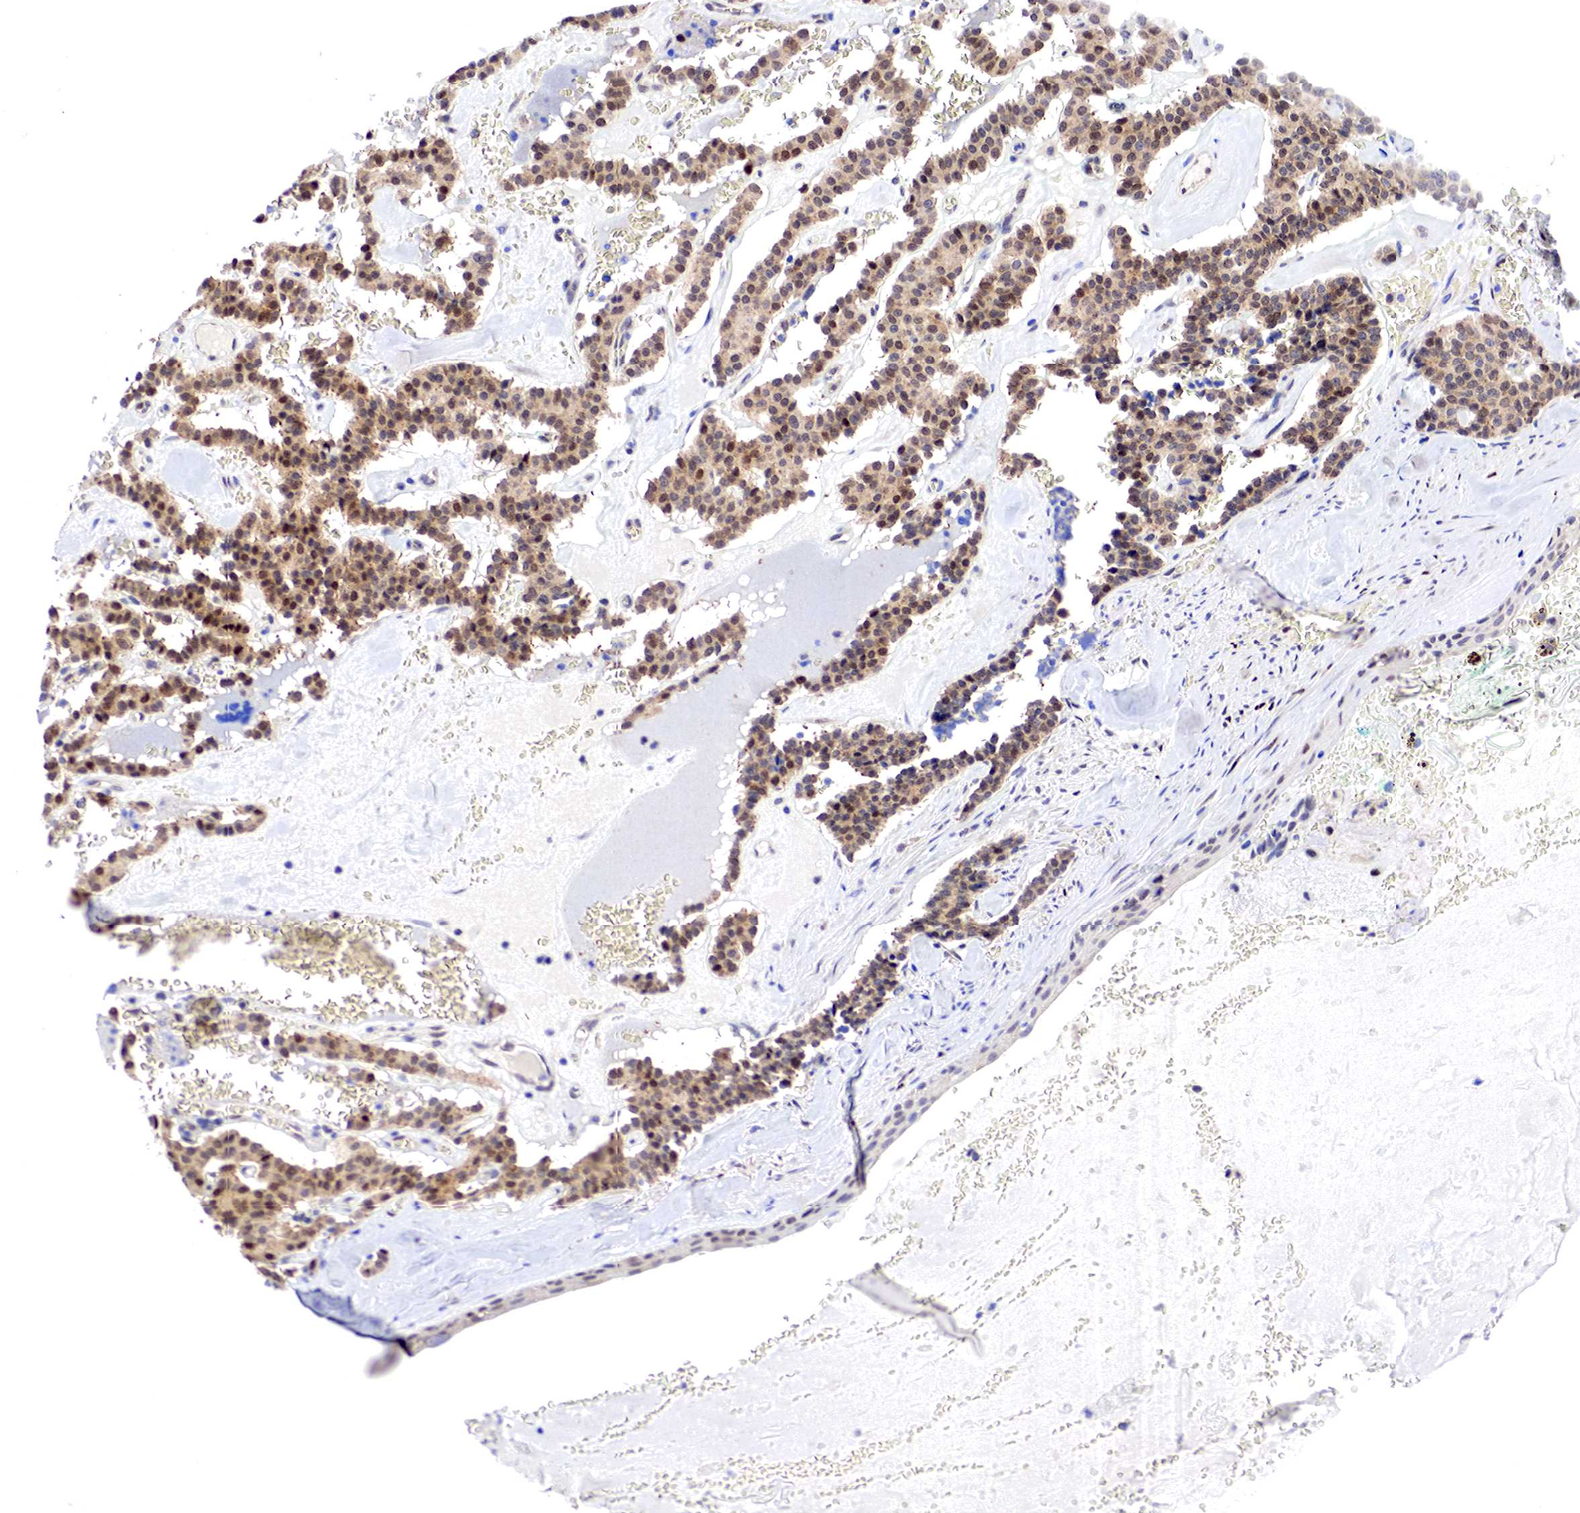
{"staining": {"intensity": "moderate", "quantity": ">75%", "location": "cytoplasmic/membranous,nuclear"}, "tissue": "carcinoid", "cell_type": "Tumor cells", "image_type": "cancer", "snomed": [{"axis": "morphology", "description": "Carcinoid, malignant, NOS"}, {"axis": "topography", "description": "Bronchus"}], "caption": "An image of carcinoid stained for a protein demonstrates moderate cytoplasmic/membranous and nuclear brown staining in tumor cells. The protein is shown in brown color, while the nuclei are stained blue.", "gene": "PABIR2", "patient": {"sex": "male", "age": 55}}